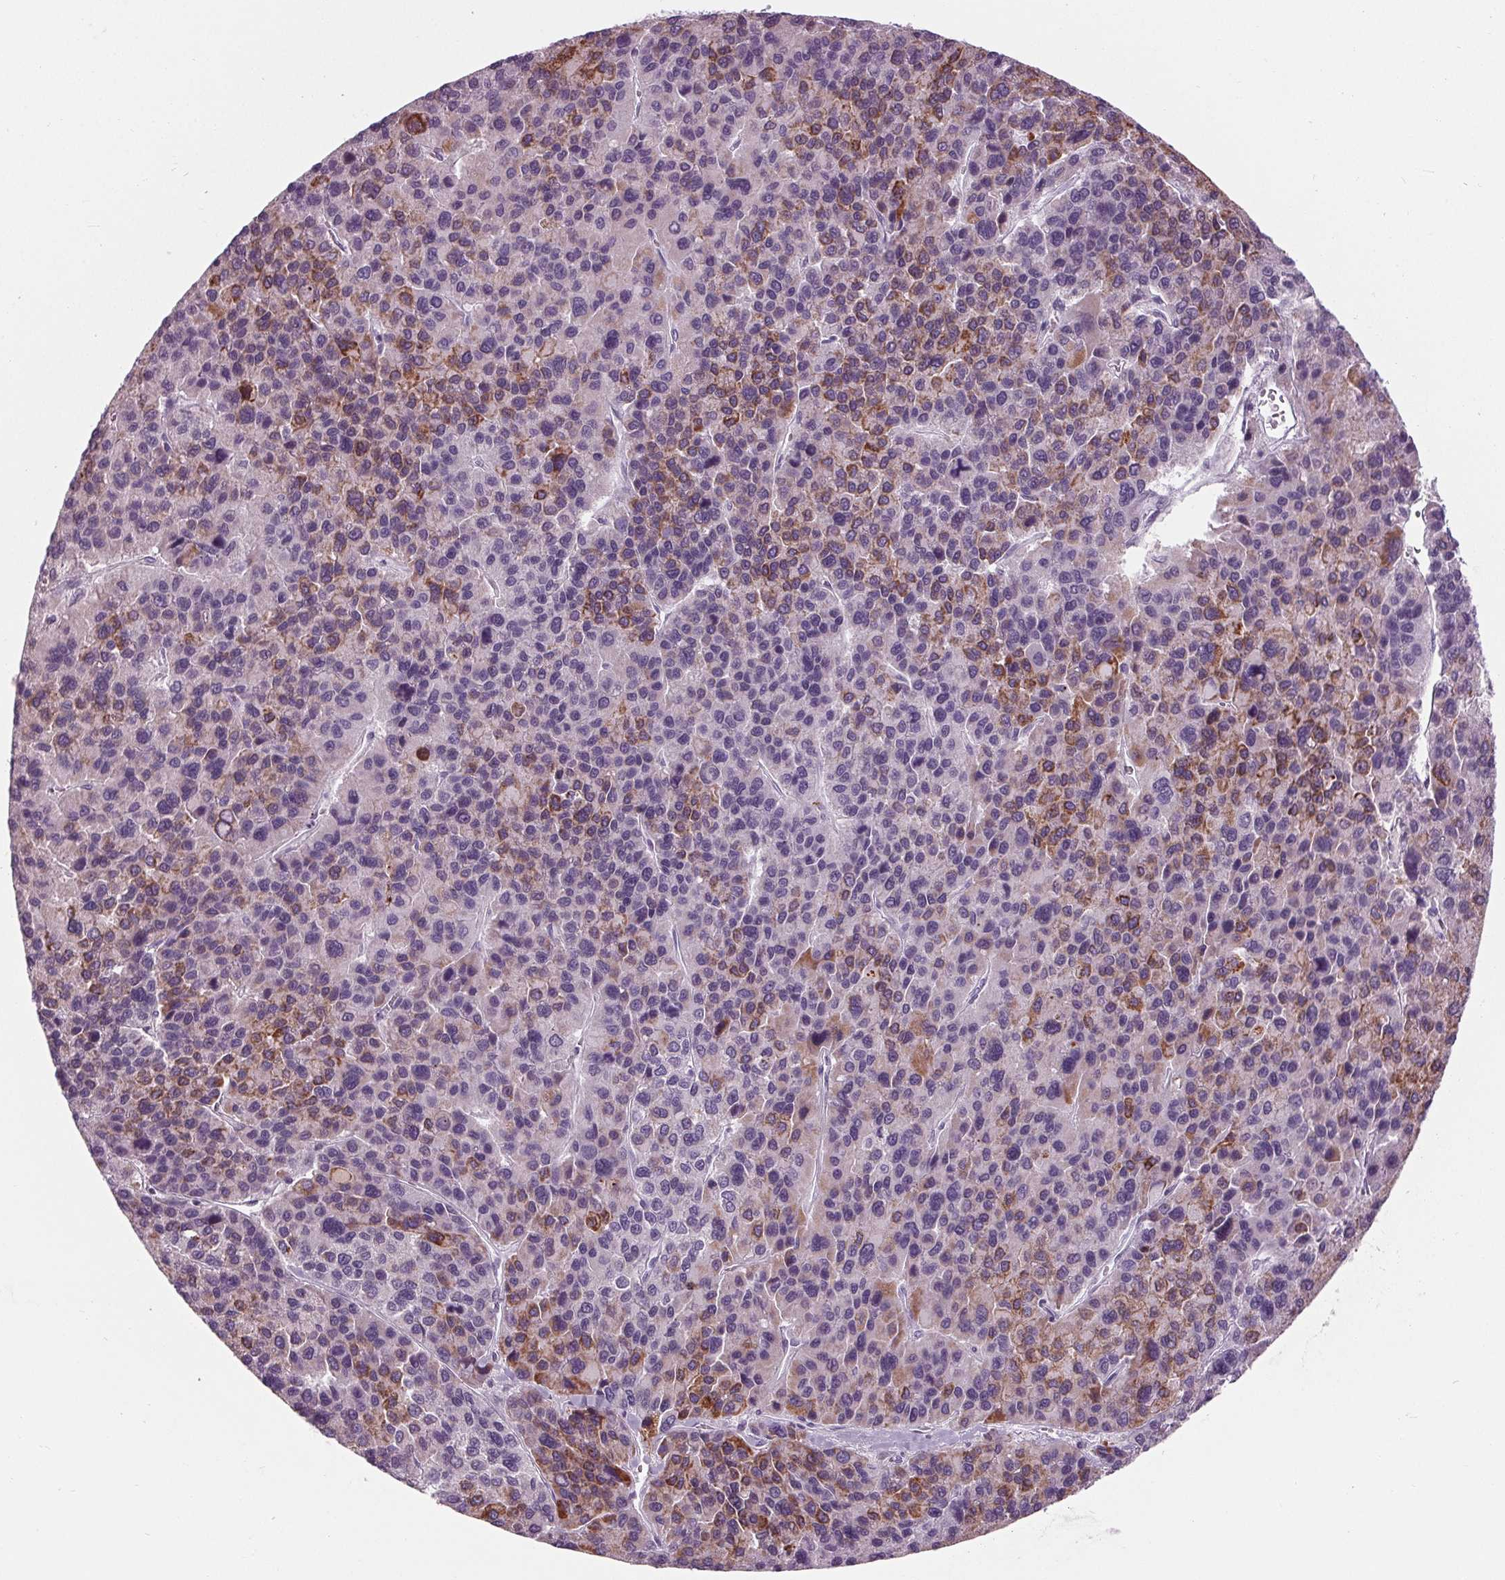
{"staining": {"intensity": "moderate", "quantity": "25%-75%", "location": "cytoplasmic/membranous"}, "tissue": "liver cancer", "cell_type": "Tumor cells", "image_type": "cancer", "snomed": [{"axis": "morphology", "description": "Carcinoma, Hepatocellular, NOS"}, {"axis": "topography", "description": "Liver"}], "caption": "Human liver cancer stained for a protein (brown) demonstrates moderate cytoplasmic/membranous positive expression in approximately 25%-75% of tumor cells.", "gene": "CYP3A43", "patient": {"sex": "female", "age": 41}}